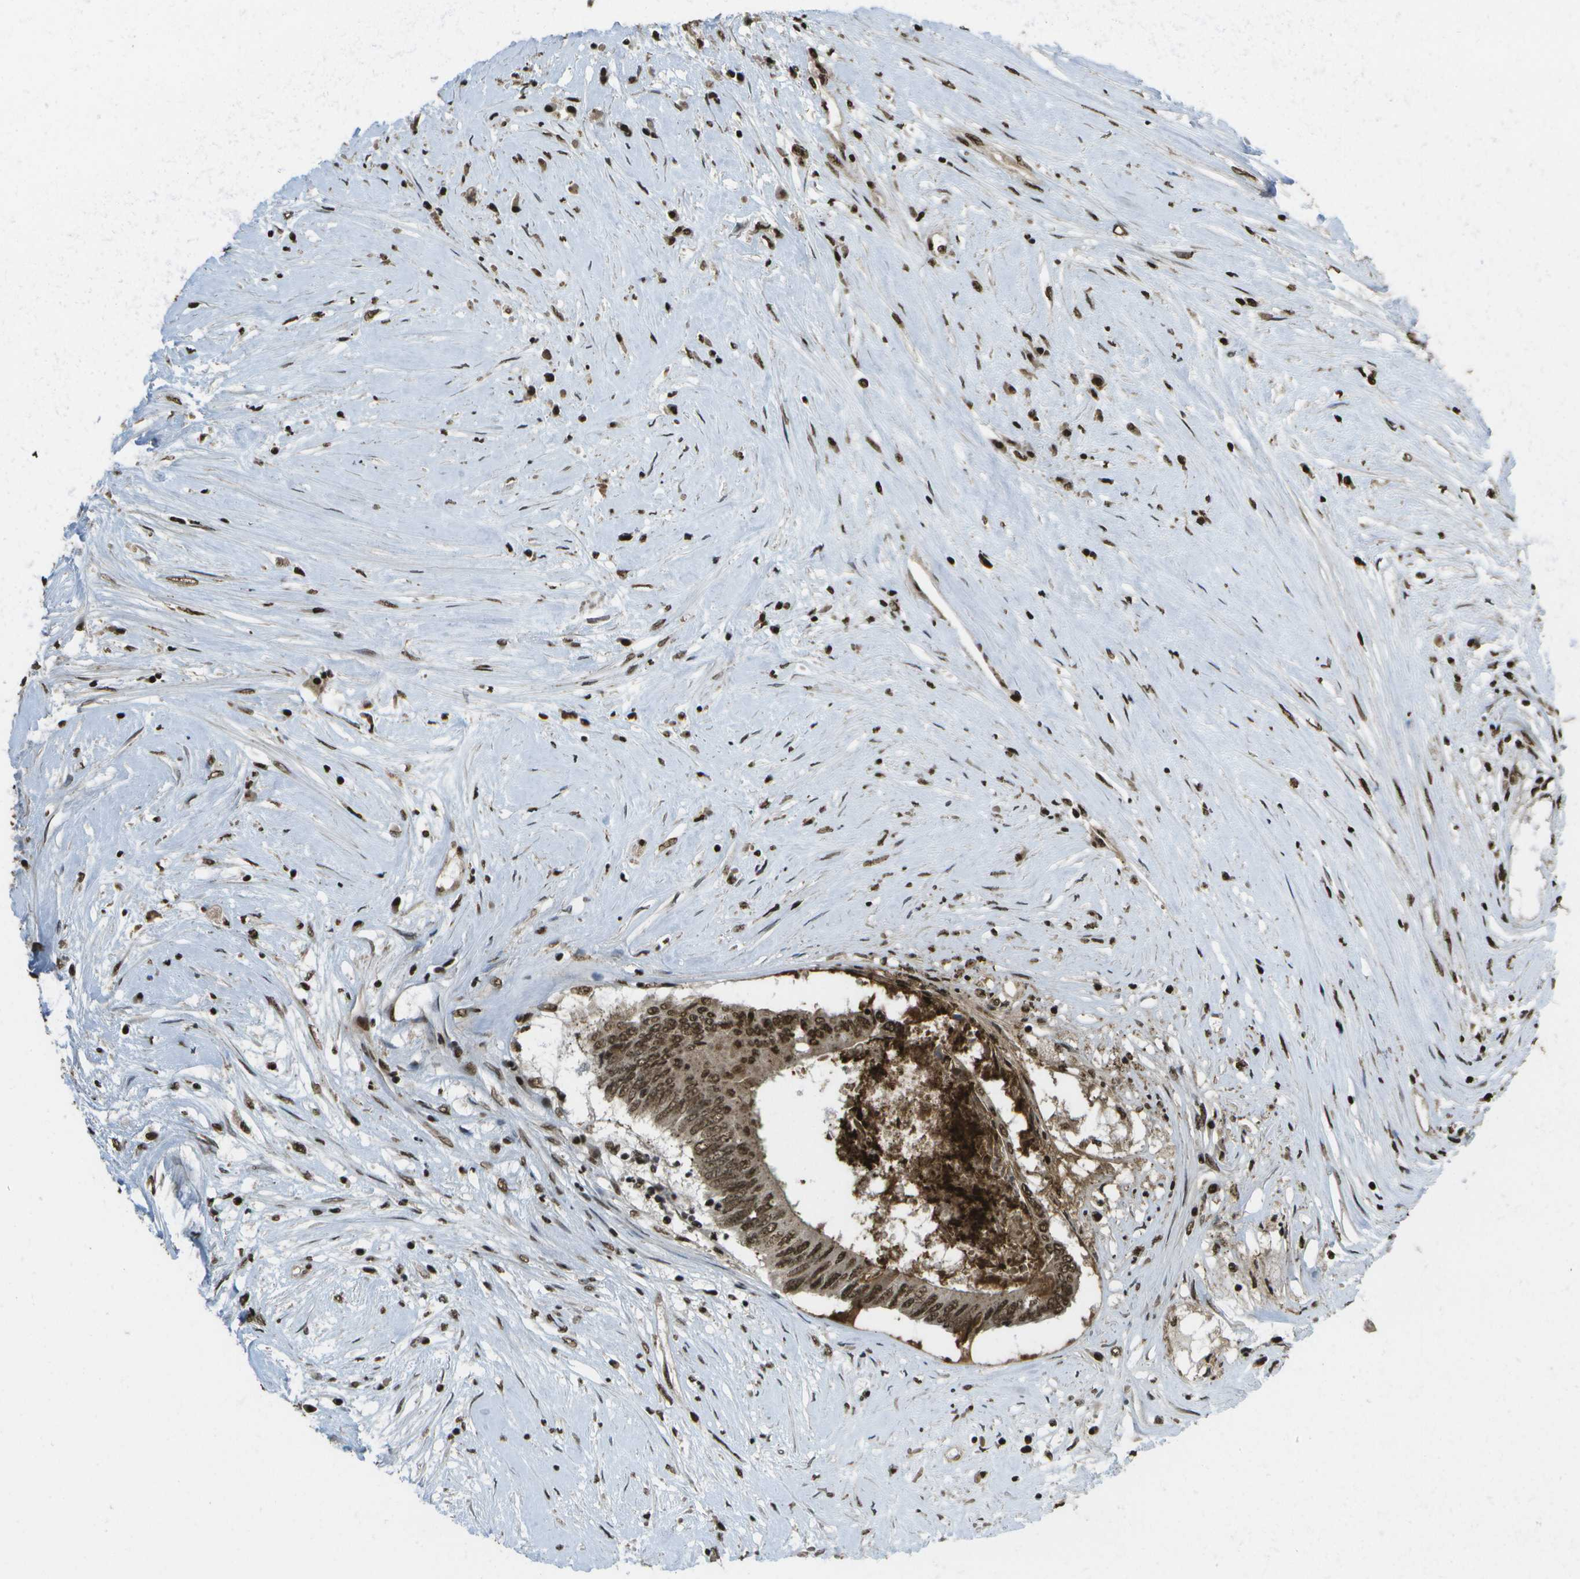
{"staining": {"intensity": "strong", "quantity": ">75%", "location": "cytoplasmic/membranous,nuclear"}, "tissue": "colorectal cancer", "cell_type": "Tumor cells", "image_type": "cancer", "snomed": [{"axis": "morphology", "description": "Adenocarcinoma, NOS"}, {"axis": "topography", "description": "Rectum"}], "caption": "Adenocarcinoma (colorectal) was stained to show a protein in brown. There is high levels of strong cytoplasmic/membranous and nuclear expression in about >75% of tumor cells. The protein is stained brown, and the nuclei are stained in blue (DAB IHC with brightfield microscopy, high magnification).", "gene": "SPEN", "patient": {"sex": "male", "age": 63}}